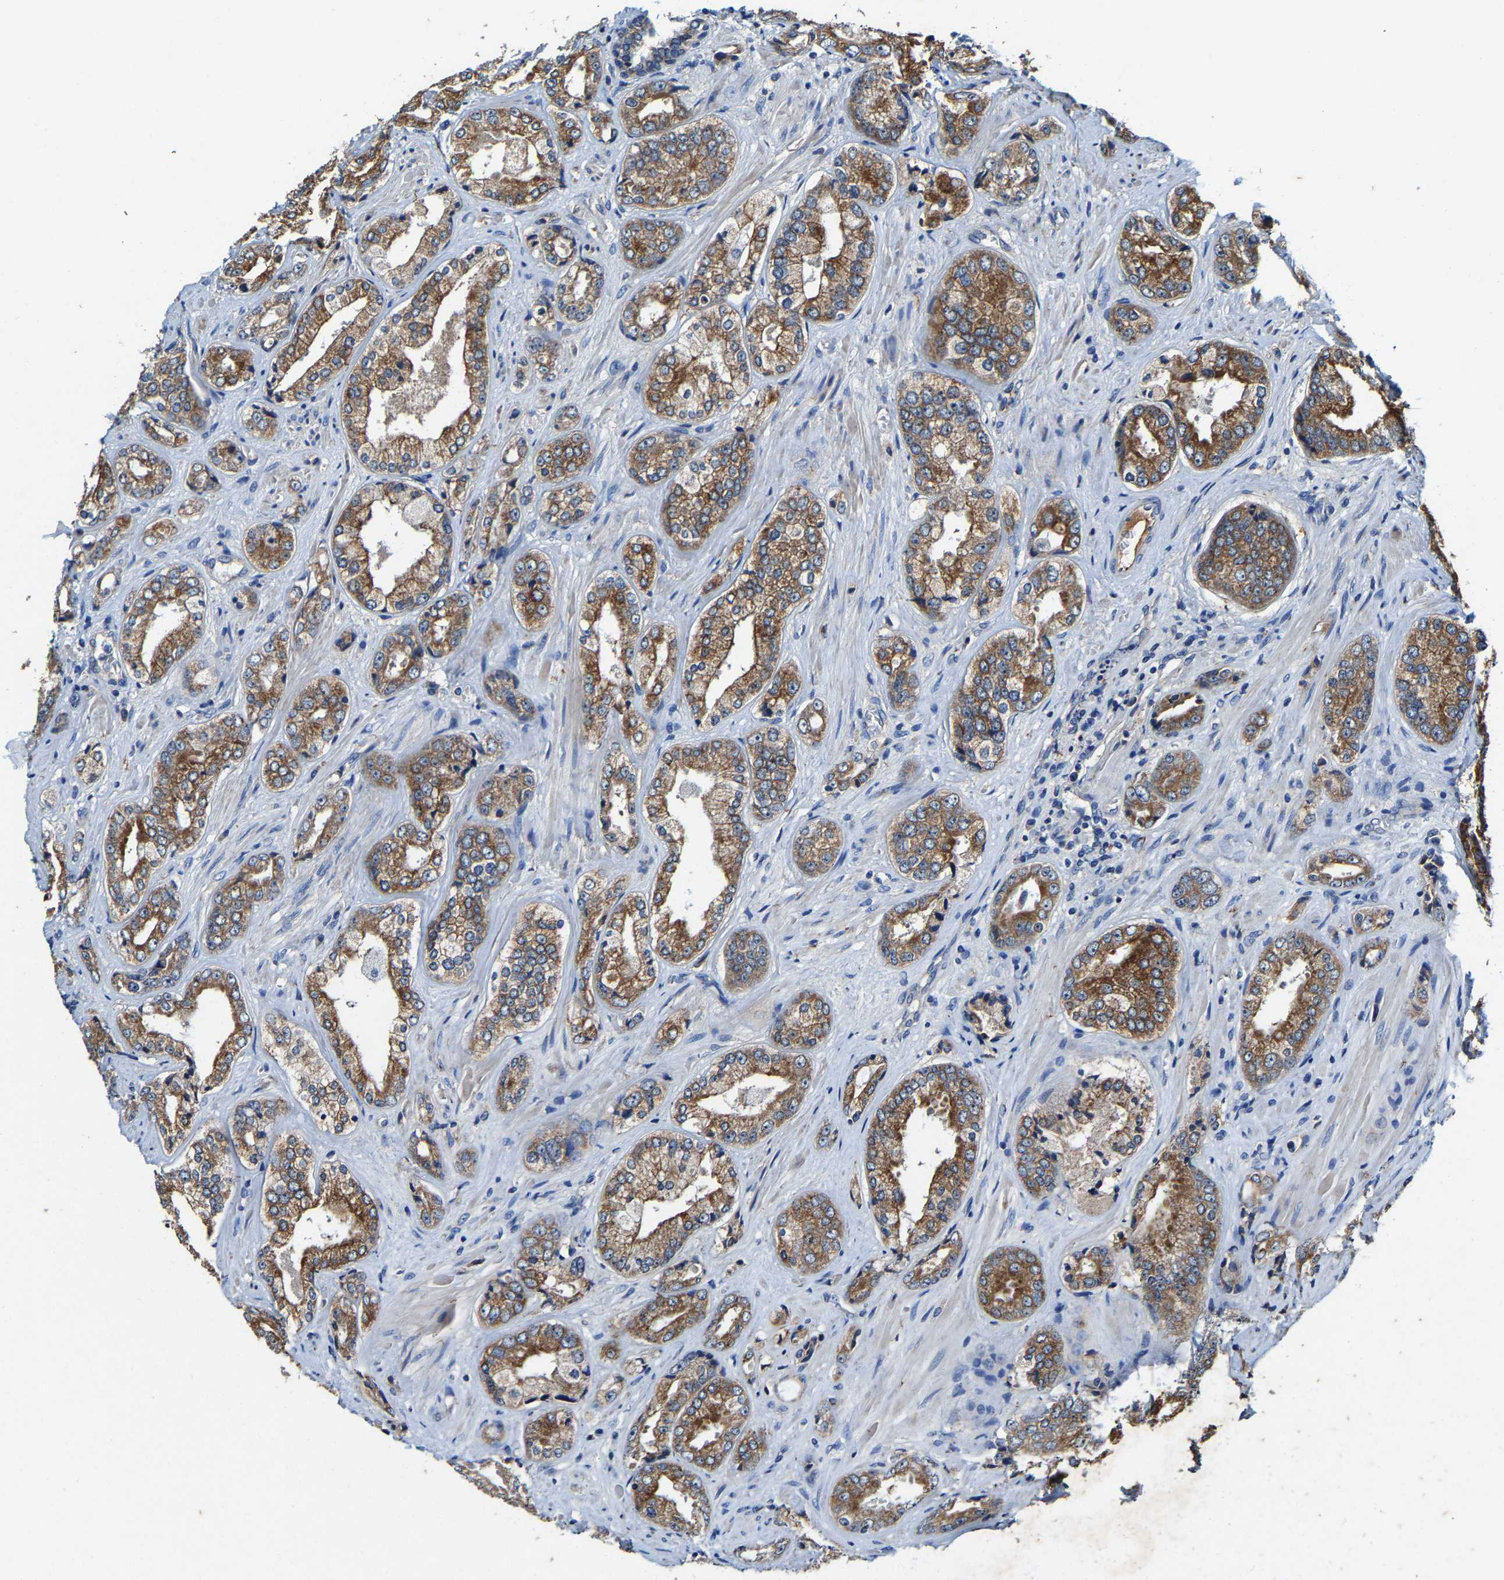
{"staining": {"intensity": "moderate", "quantity": ">75%", "location": "cytoplasmic/membranous"}, "tissue": "prostate cancer", "cell_type": "Tumor cells", "image_type": "cancer", "snomed": [{"axis": "morphology", "description": "Adenocarcinoma, High grade"}, {"axis": "topography", "description": "Prostate"}], "caption": "Immunohistochemical staining of prostate cancer shows medium levels of moderate cytoplasmic/membranous expression in about >75% of tumor cells. (Stains: DAB (3,3'-diaminobenzidine) in brown, nuclei in blue, Microscopy: brightfield microscopy at high magnification).", "gene": "SLC25A25", "patient": {"sex": "male", "age": 61}}